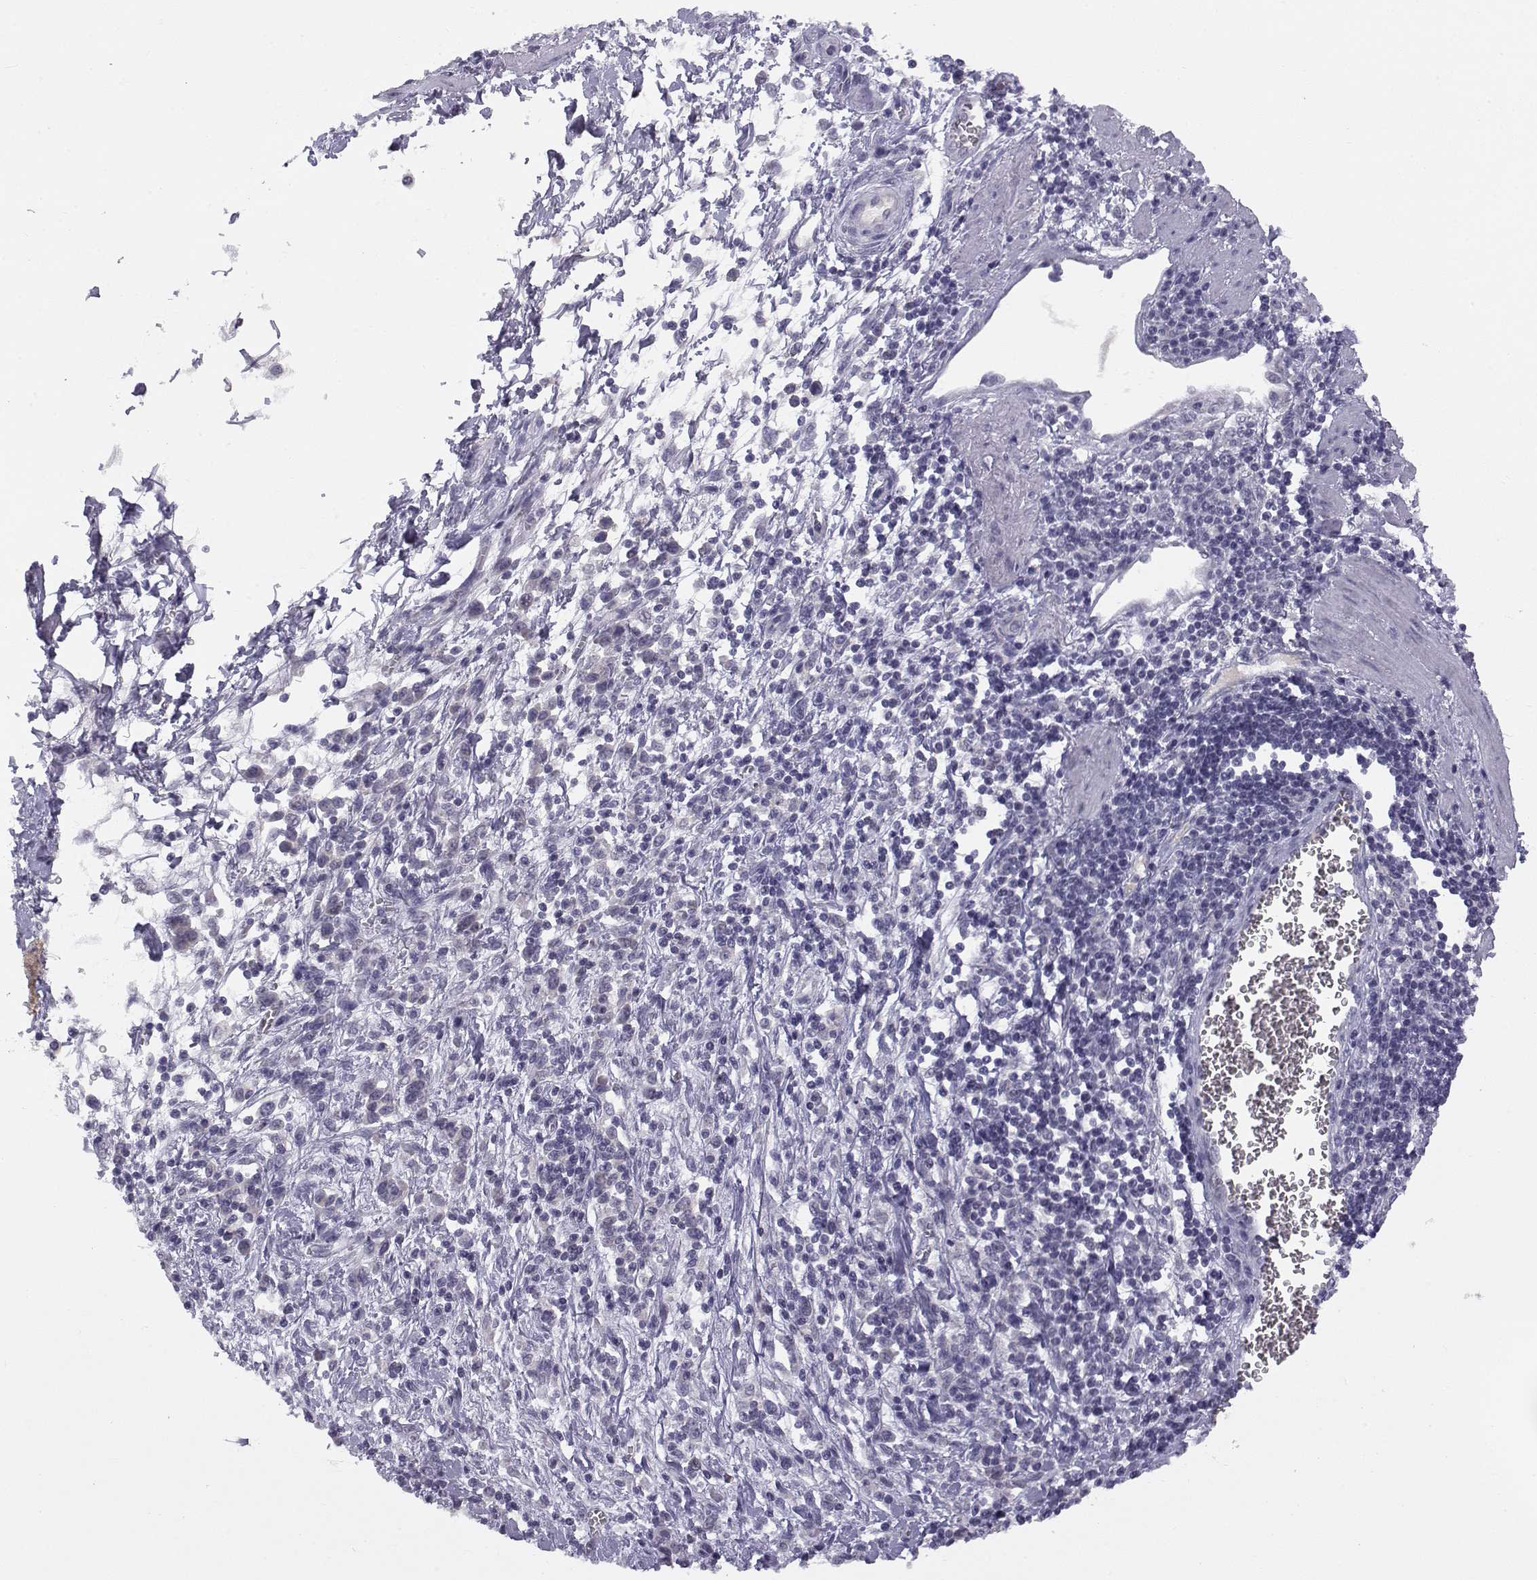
{"staining": {"intensity": "negative", "quantity": "none", "location": "none"}, "tissue": "stomach cancer", "cell_type": "Tumor cells", "image_type": "cancer", "snomed": [{"axis": "morphology", "description": "Adenocarcinoma, NOS"}, {"axis": "topography", "description": "Stomach"}], "caption": "This is an IHC micrograph of human stomach adenocarcinoma. There is no staining in tumor cells.", "gene": "ACSL6", "patient": {"sex": "female", "age": 57}}